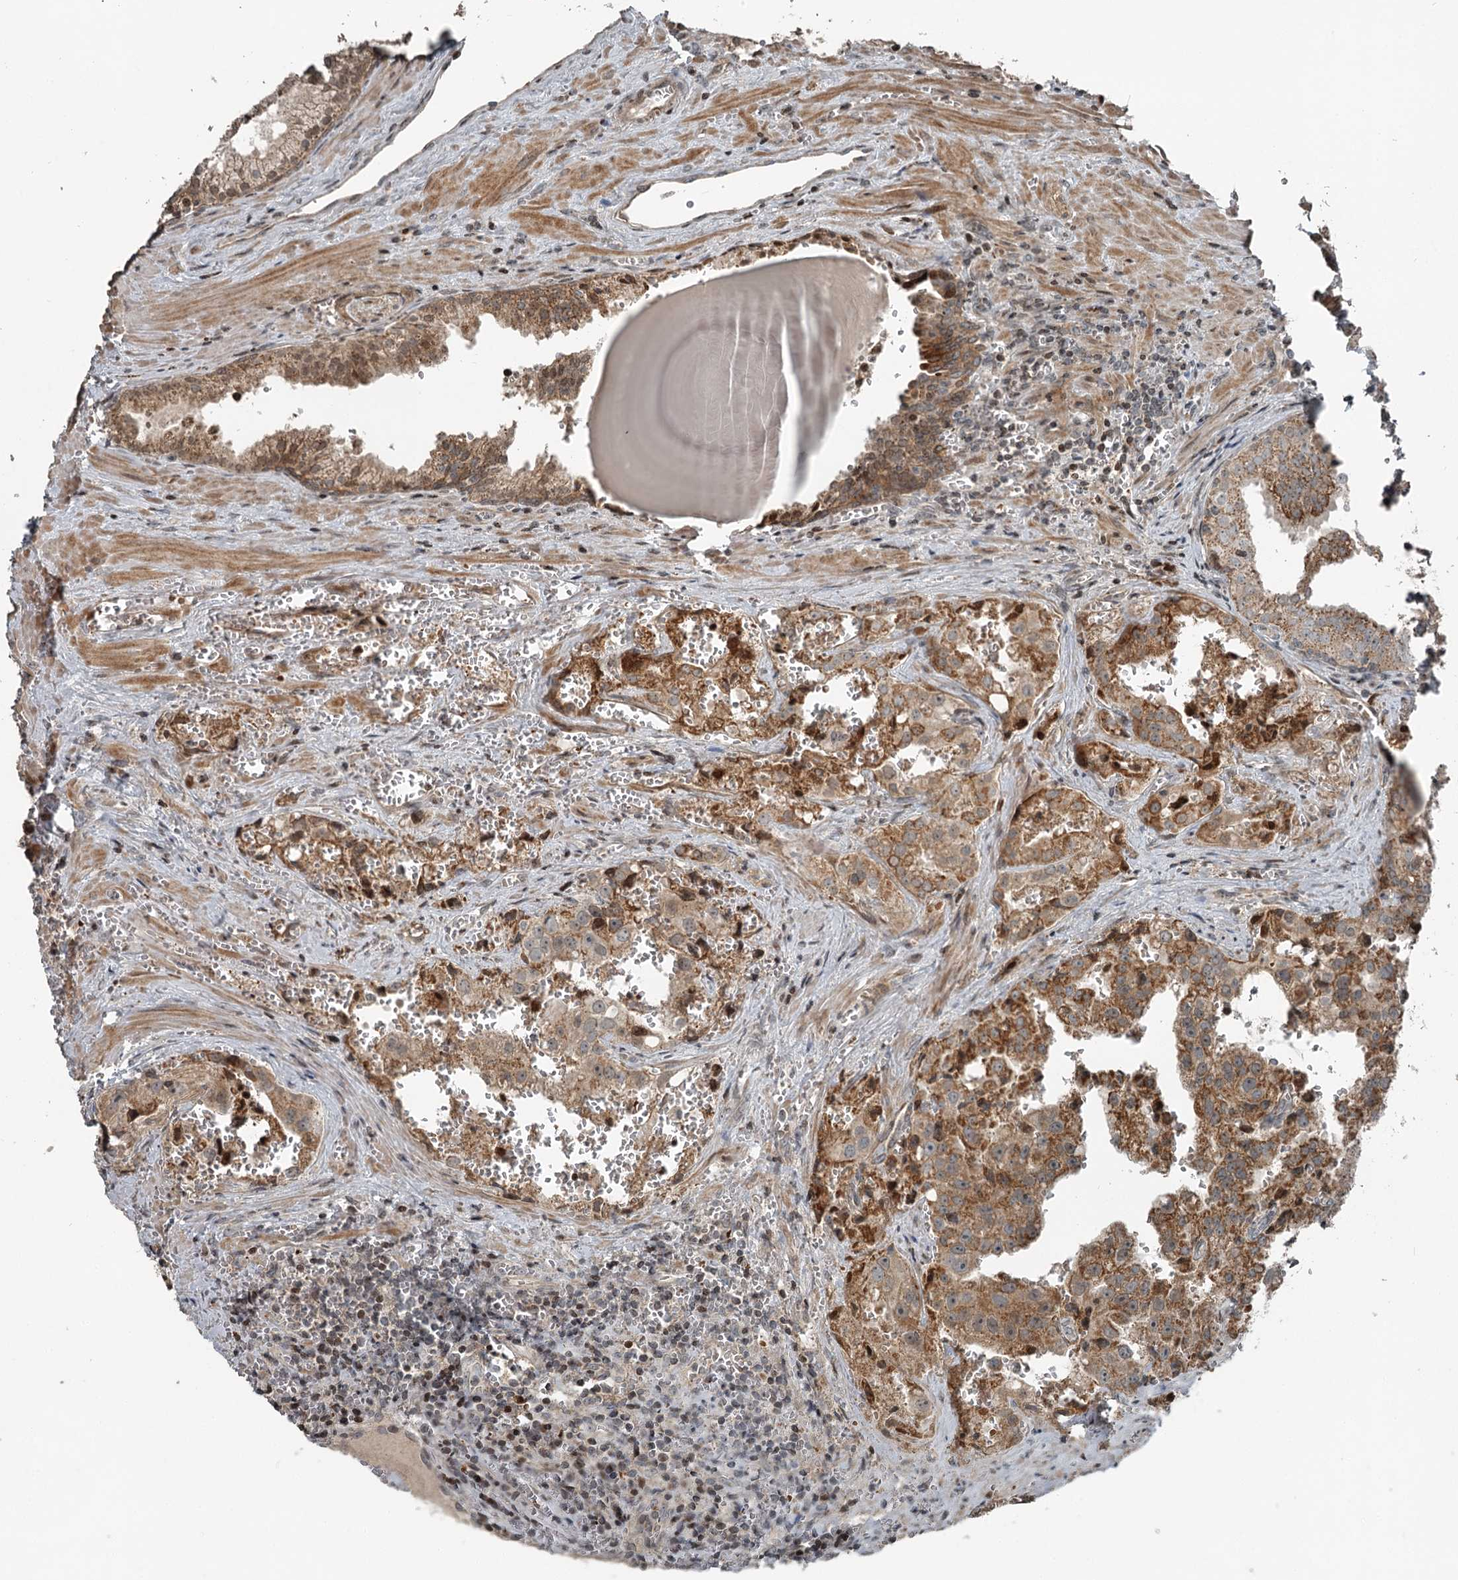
{"staining": {"intensity": "moderate", "quantity": ">75%", "location": "cytoplasmic/membranous"}, "tissue": "prostate cancer", "cell_type": "Tumor cells", "image_type": "cancer", "snomed": [{"axis": "morphology", "description": "Adenocarcinoma, High grade"}, {"axis": "topography", "description": "Prostate"}], "caption": "An image showing moderate cytoplasmic/membranous staining in approximately >75% of tumor cells in high-grade adenocarcinoma (prostate), as visualized by brown immunohistochemical staining.", "gene": "RASSF8", "patient": {"sex": "male", "age": 68}}